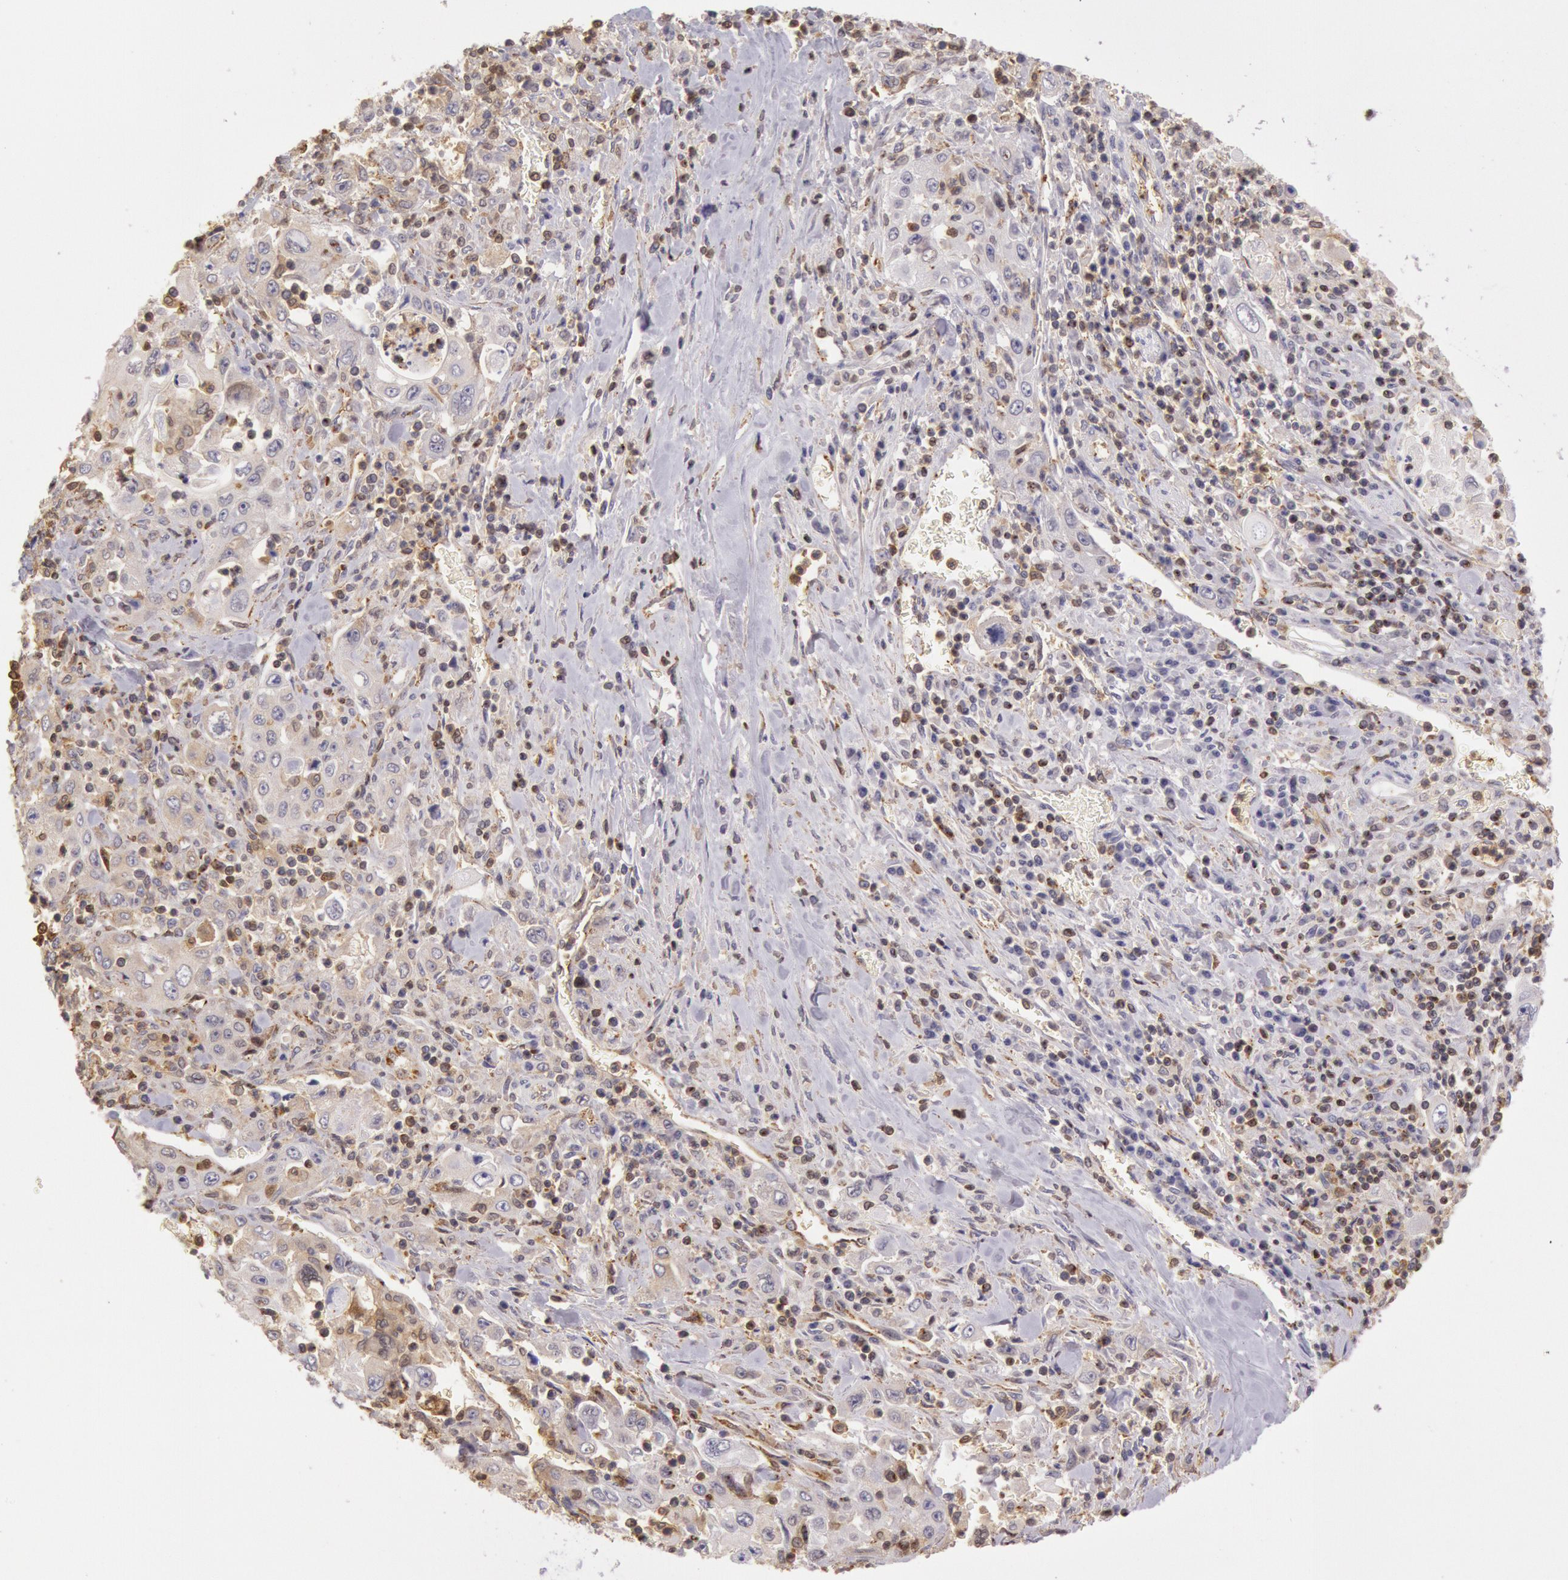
{"staining": {"intensity": "moderate", "quantity": "<25%", "location": "cytoplasmic/membranous"}, "tissue": "pancreatic cancer", "cell_type": "Tumor cells", "image_type": "cancer", "snomed": [{"axis": "morphology", "description": "Adenocarcinoma, NOS"}, {"axis": "topography", "description": "Pancreas"}], "caption": "A photomicrograph showing moderate cytoplasmic/membranous positivity in approximately <25% of tumor cells in pancreatic adenocarcinoma, as visualized by brown immunohistochemical staining.", "gene": "HIF1A", "patient": {"sex": "male", "age": 70}}